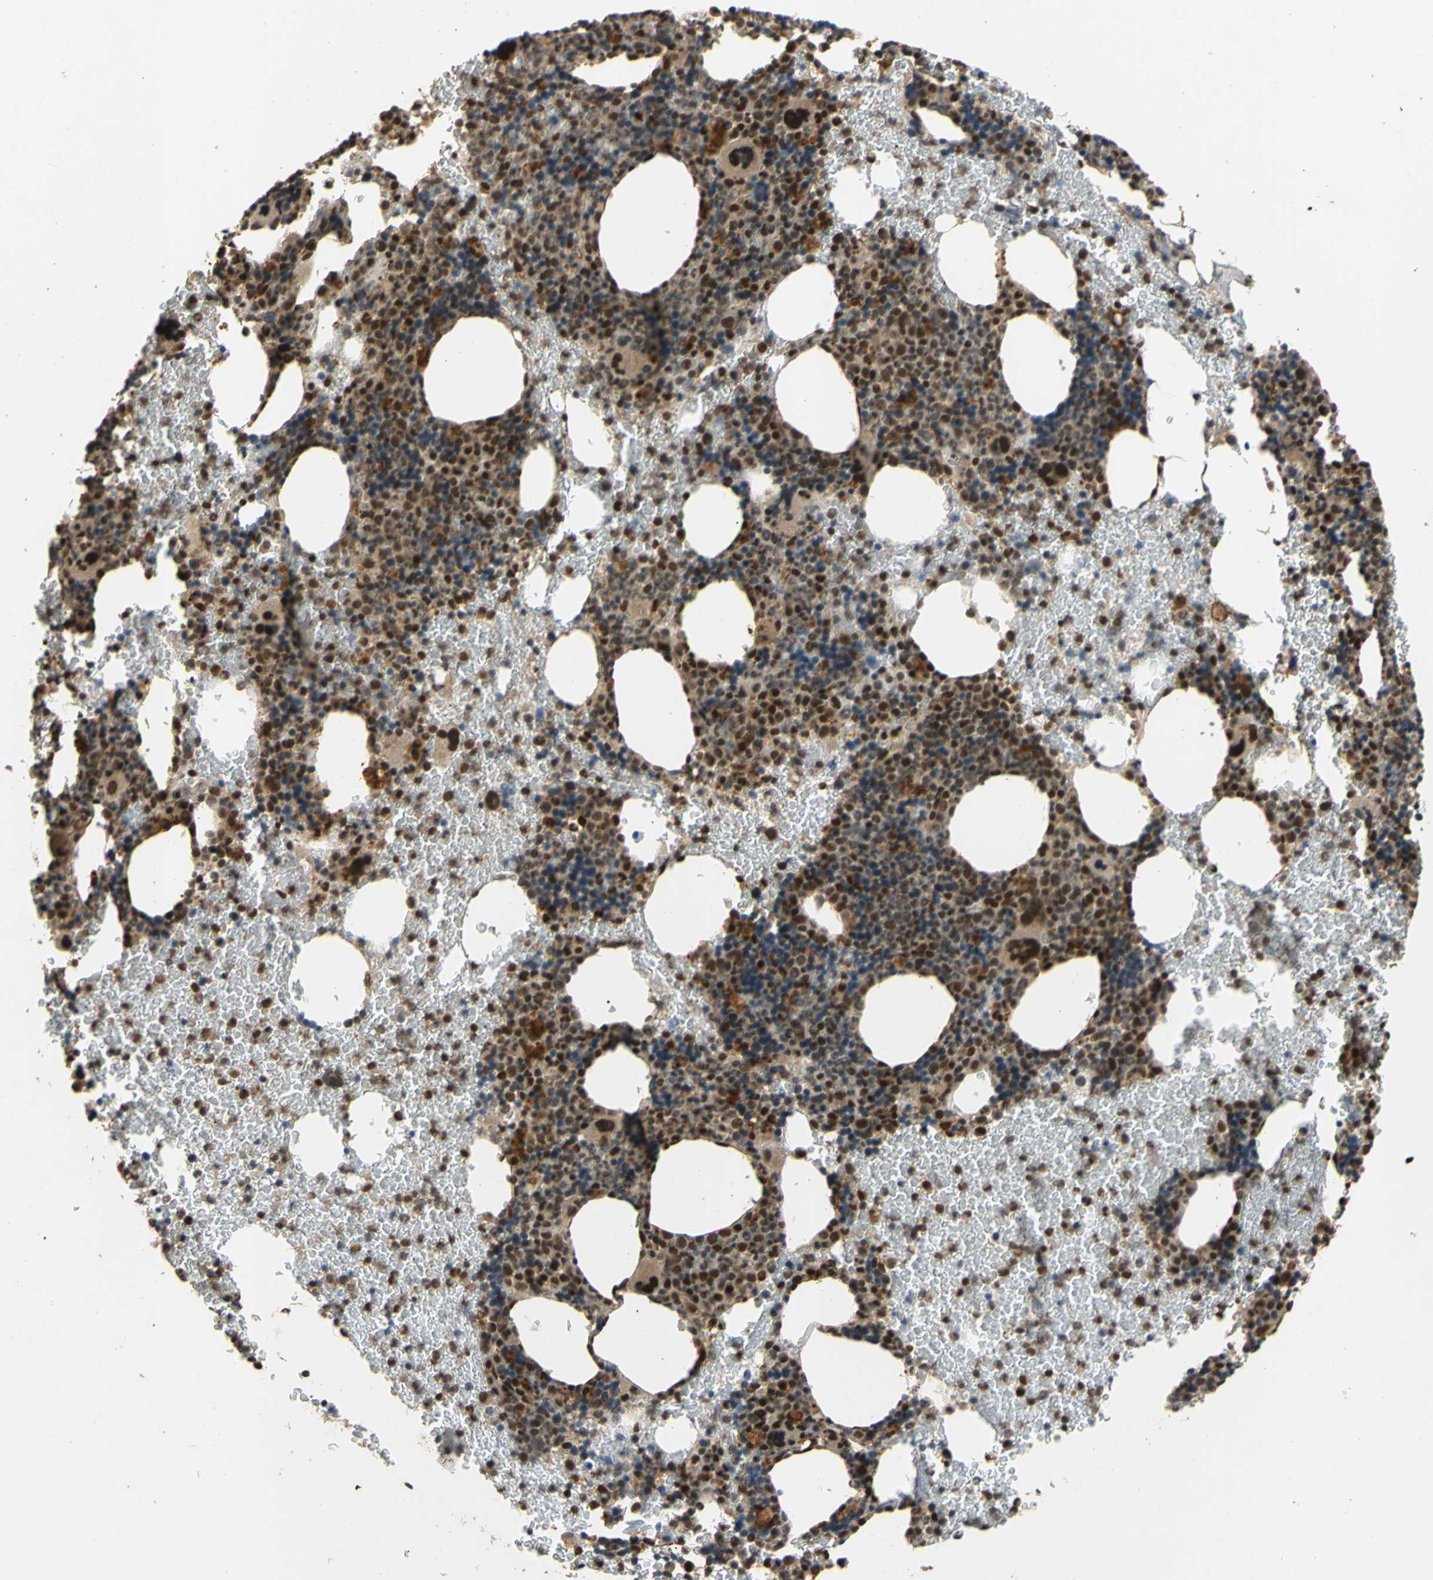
{"staining": {"intensity": "strong", "quantity": ">75%", "location": "cytoplasmic/membranous,nuclear"}, "tissue": "bone marrow", "cell_type": "Hematopoietic cells", "image_type": "normal", "snomed": [{"axis": "morphology", "description": "Normal tissue, NOS"}, {"axis": "morphology", "description": "Inflammation, NOS"}, {"axis": "topography", "description": "Bone marrow"}], "caption": "Bone marrow stained with DAB (3,3'-diaminobenzidine) immunohistochemistry demonstrates high levels of strong cytoplasmic/membranous,nuclear expression in about >75% of hematopoietic cells.", "gene": "GTF2E2", "patient": {"sex": "male", "age": 72}}